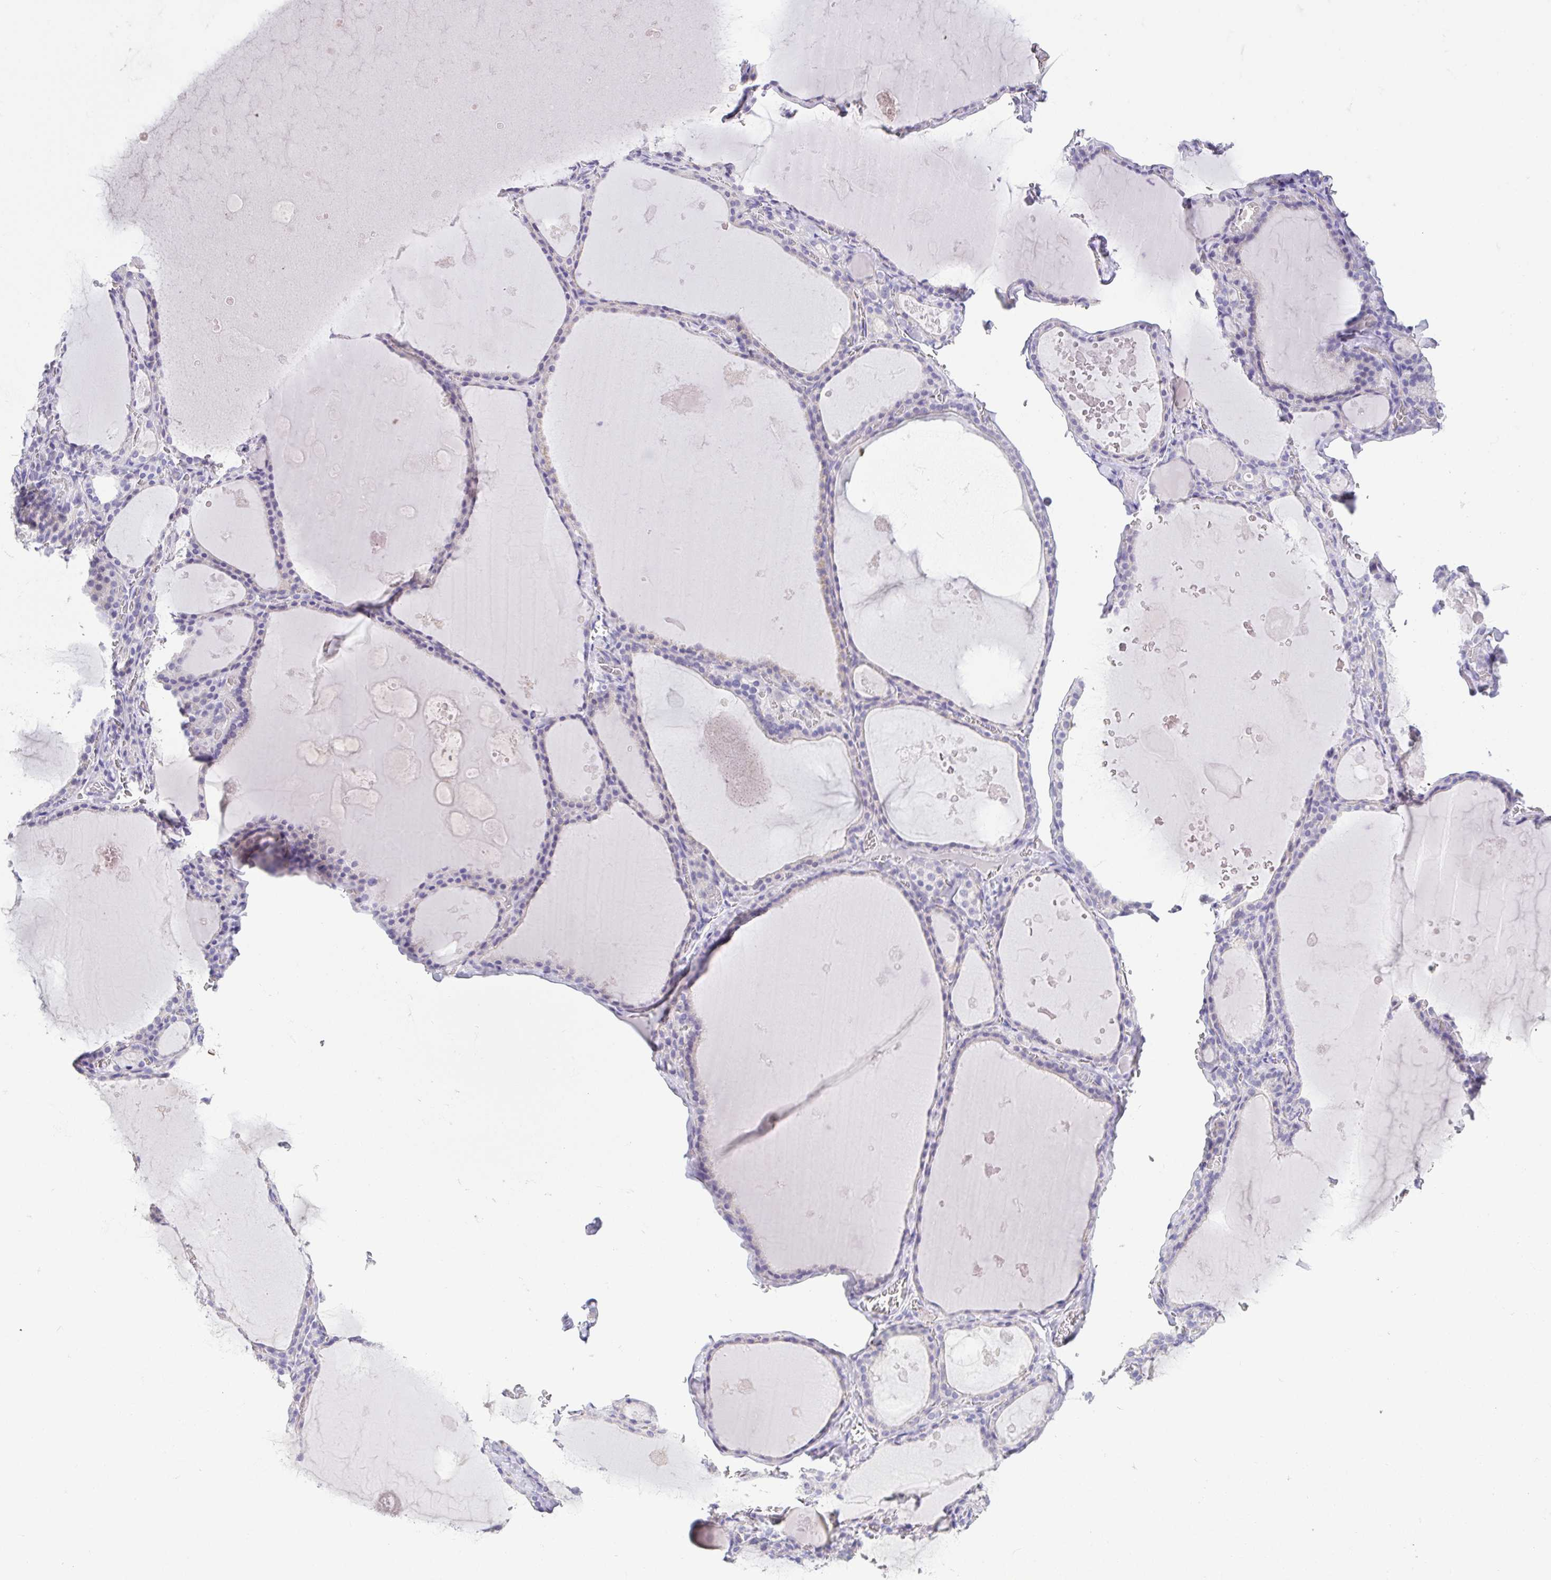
{"staining": {"intensity": "negative", "quantity": "none", "location": "none"}, "tissue": "thyroid gland", "cell_type": "Glandular cells", "image_type": "normal", "snomed": [{"axis": "morphology", "description": "Normal tissue, NOS"}, {"axis": "topography", "description": "Thyroid gland"}], "caption": "The immunohistochemistry photomicrograph has no significant staining in glandular cells of thyroid gland. (Stains: DAB IHC with hematoxylin counter stain, Microscopy: brightfield microscopy at high magnification).", "gene": "FABP3", "patient": {"sex": "male", "age": 56}}